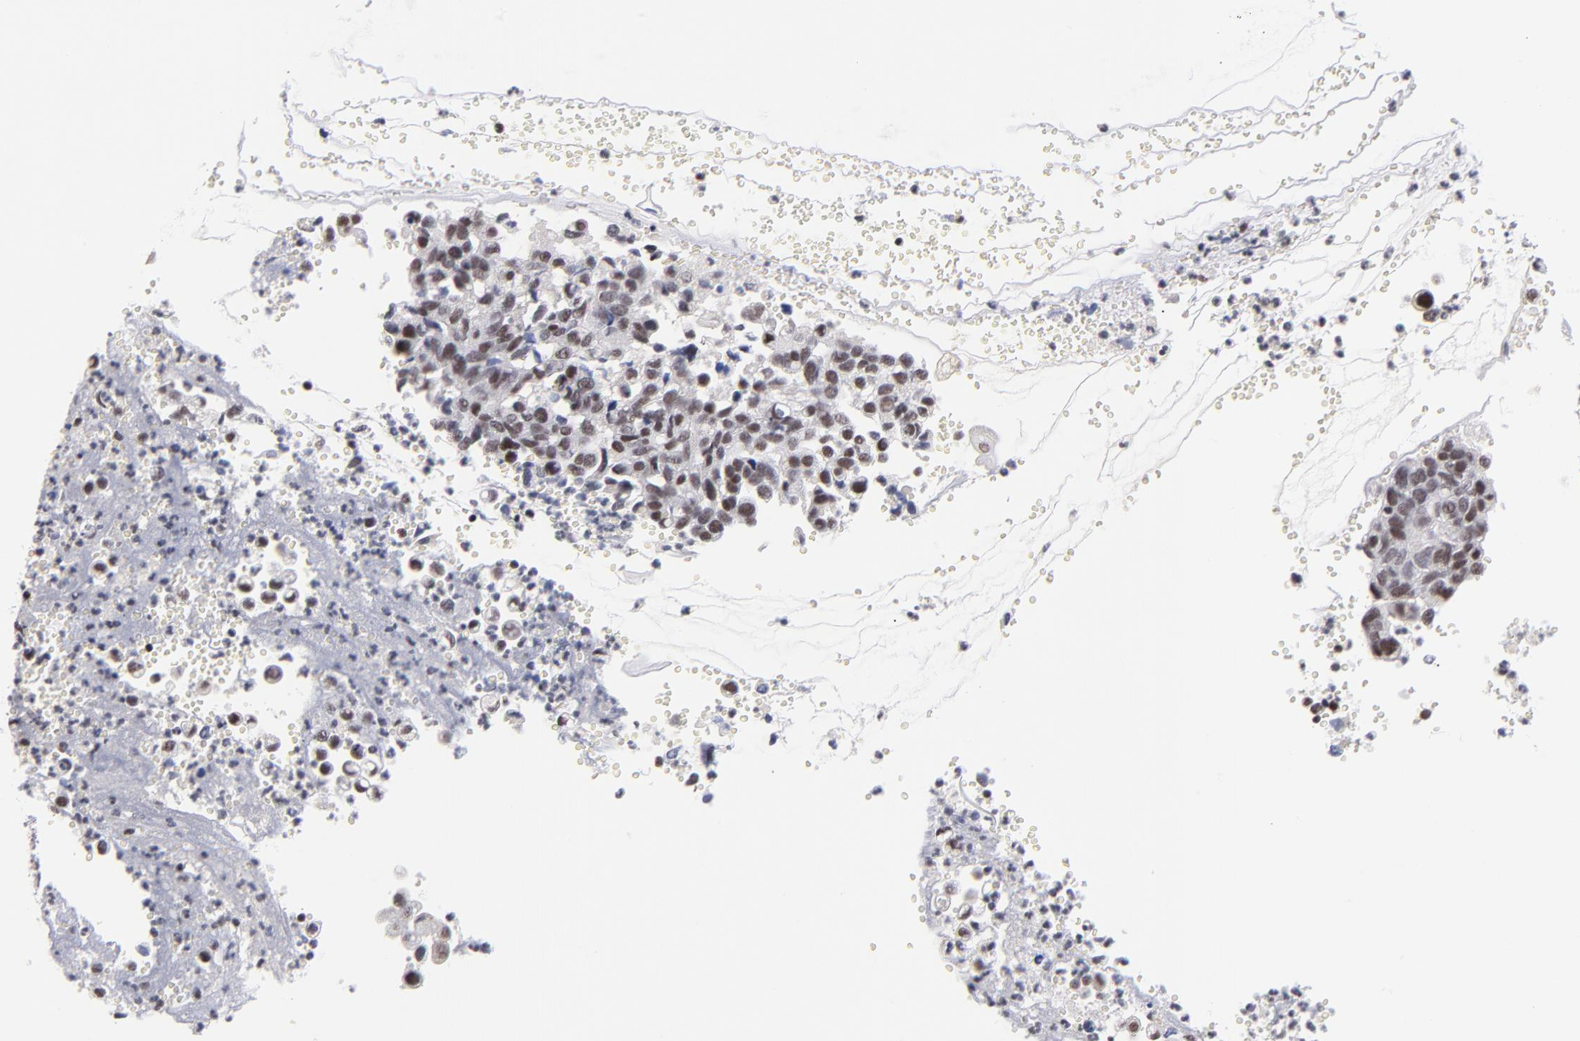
{"staining": {"intensity": "moderate", "quantity": ">75%", "location": "nuclear"}, "tissue": "cervical cancer", "cell_type": "Tumor cells", "image_type": "cancer", "snomed": [{"axis": "morphology", "description": "Normal tissue, NOS"}, {"axis": "morphology", "description": "Squamous cell carcinoma, NOS"}, {"axis": "topography", "description": "Cervix"}], "caption": "Protein expression analysis of cervical cancer reveals moderate nuclear staining in approximately >75% of tumor cells.", "gene": "GABPA", "patient": {"sex": "female", "age": 45}}